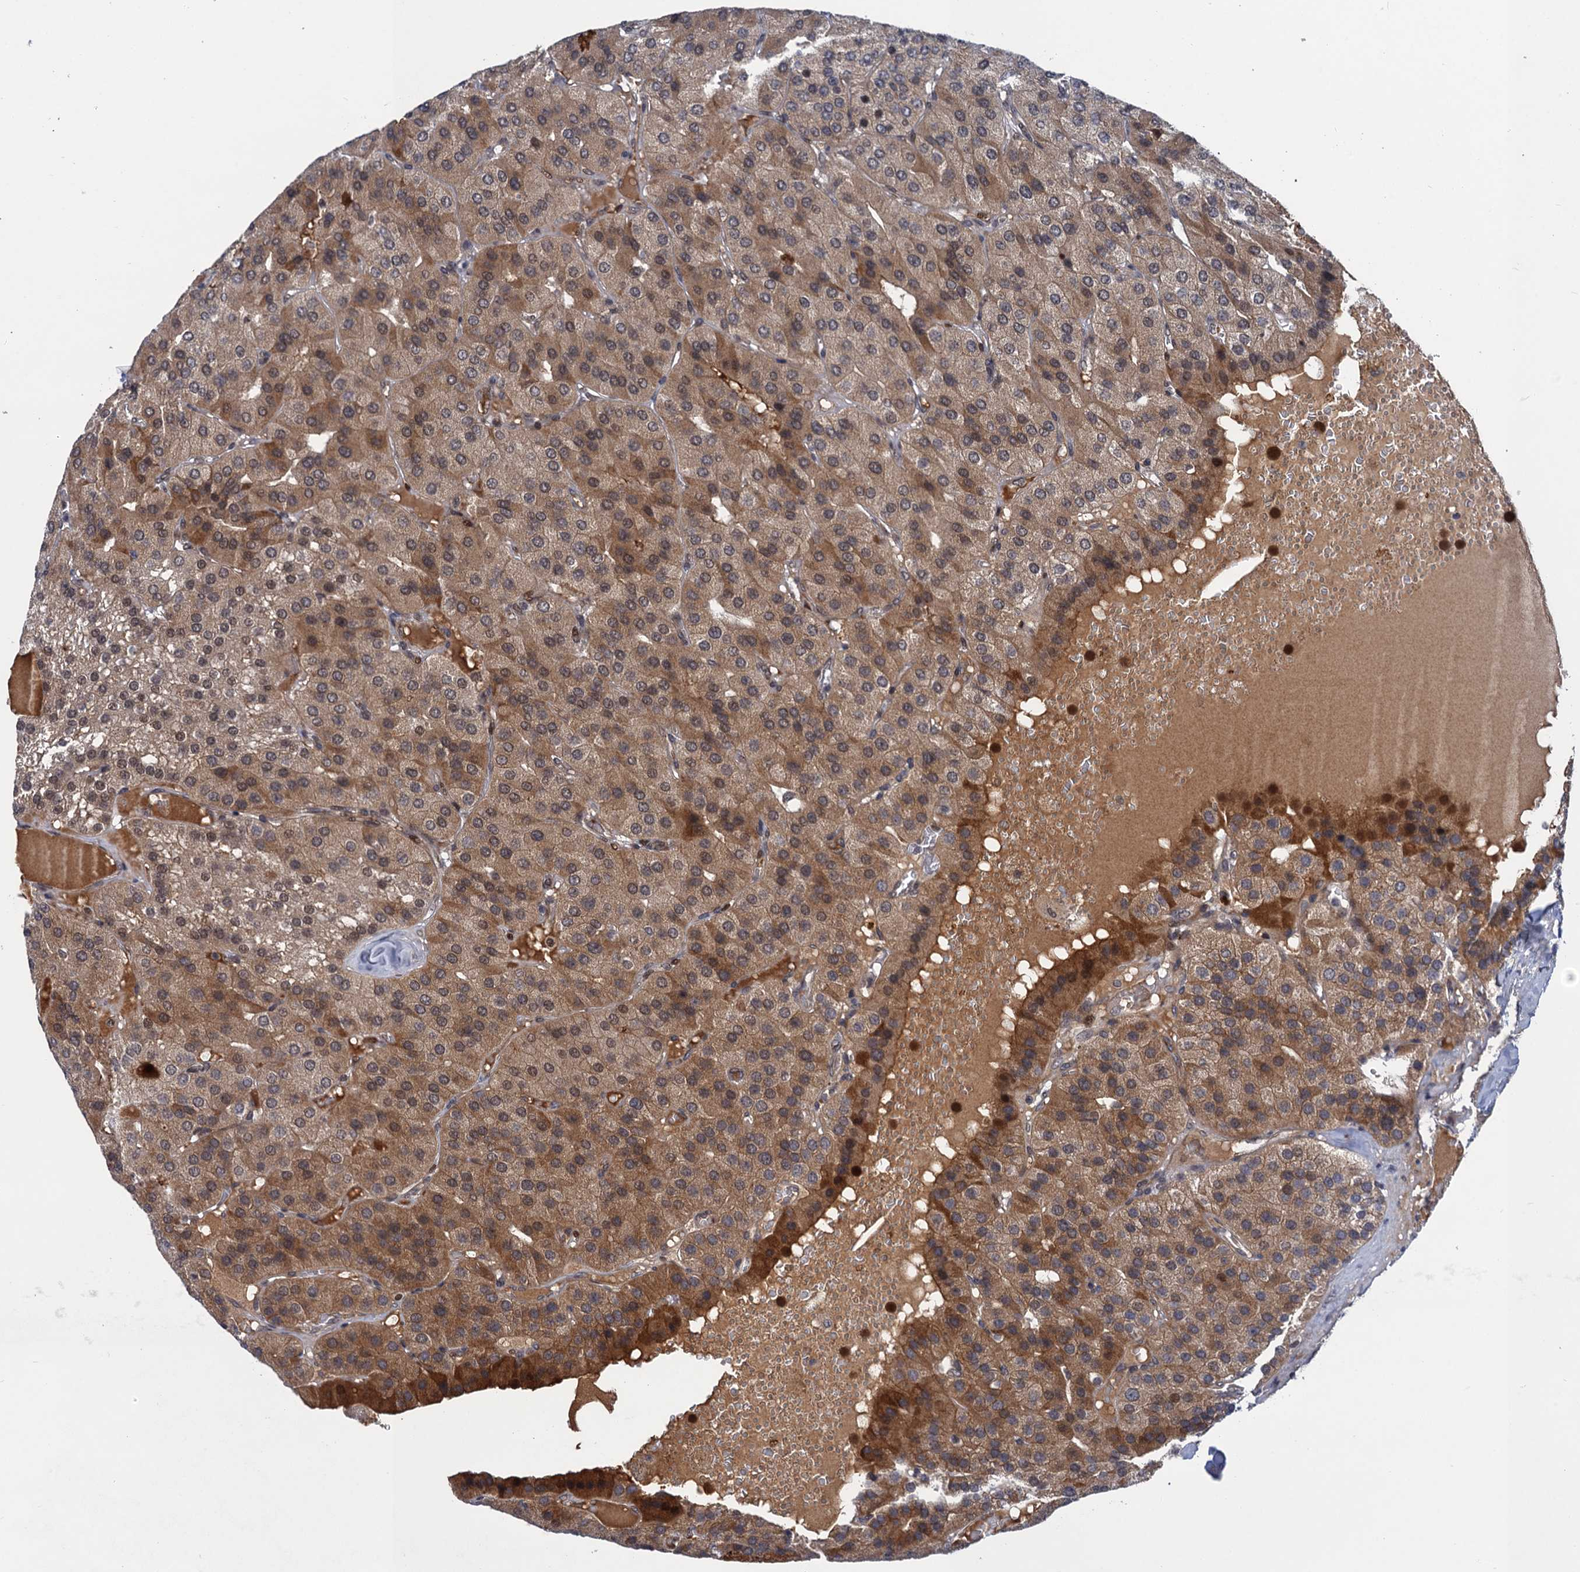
{"staining": {"intensity": "moderate", "quantity": "25%-75%", "location": "cytoplasmic/membranous"}, "tissue": "parathyroid gland", "cell_type": "Glandular cells", "image_type": "normal", "snomed": [{"axis": "morphology", "description": "Normal tissue, NOS"}, {"axis": "morphology", "description": "Adenoma, NOS"}, {"axis": "topography", "description": "Parathyroid gland"}], "caption": "Approximately 25%-75% of glandular cells in normal human parathyroid gland demonstrate moderate cytoplasmic/membranous protein expression as visualized by brown immunohistochemical staining.", "gene": "NEK8", "patient": {"sex": "female", "age": 86}}